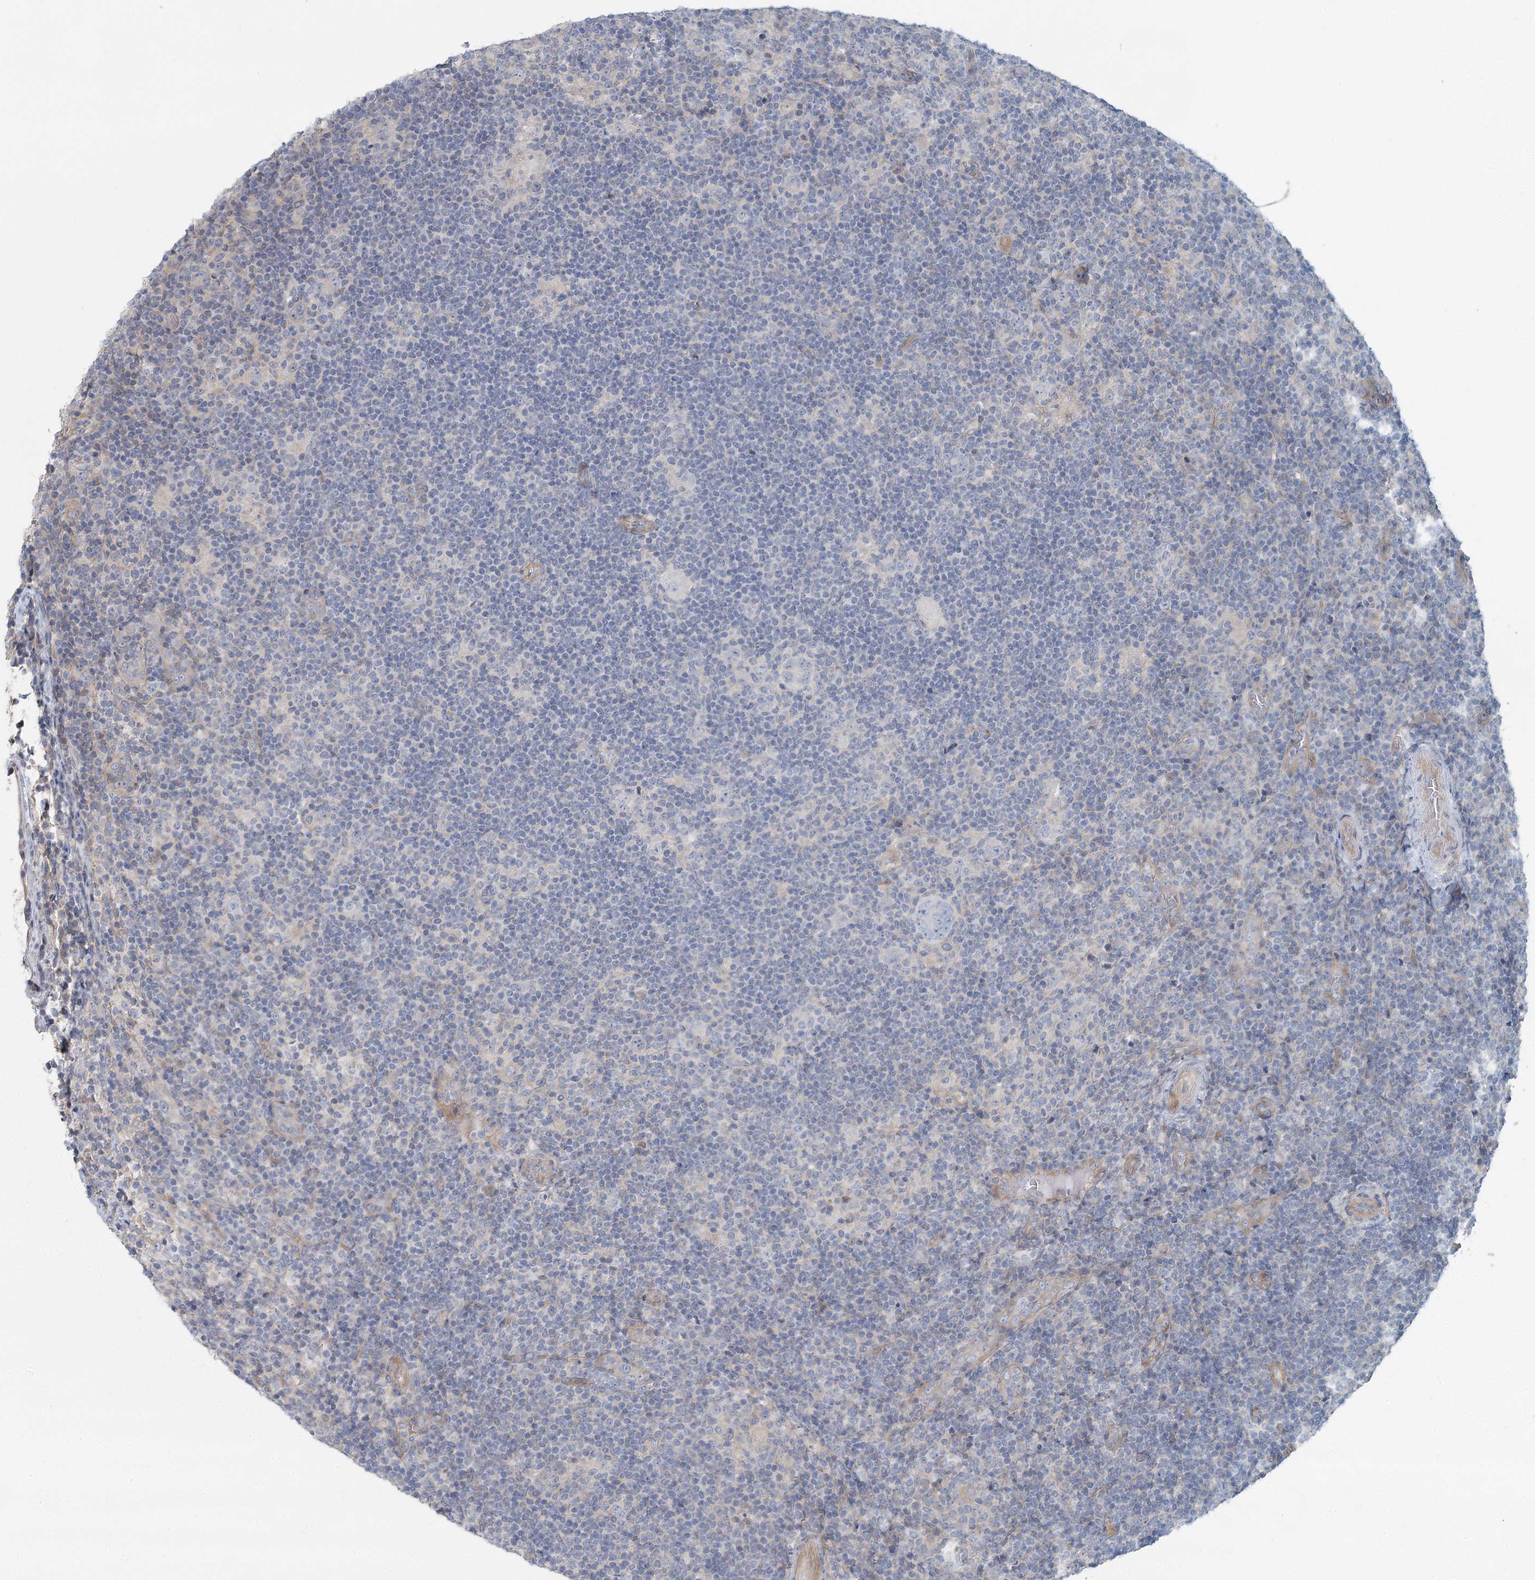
{"staining": {"intensity": "negative", "quantity": "none", "location": "none"}, "tissue": "lymphoma", "cell_type": "Tumor cells", "image_type": "cancer", "snomed": [{"axis": "morphology", "description": "Hodgkin's disease, NOS"}, {"axis": "topography", "description": "Lymph node"}], "caption": "Tumor cells show no significant positivity in Hodgkin's disease.", "gene": "DNMBP", "patient": {"sex": "female", "age": 57}}